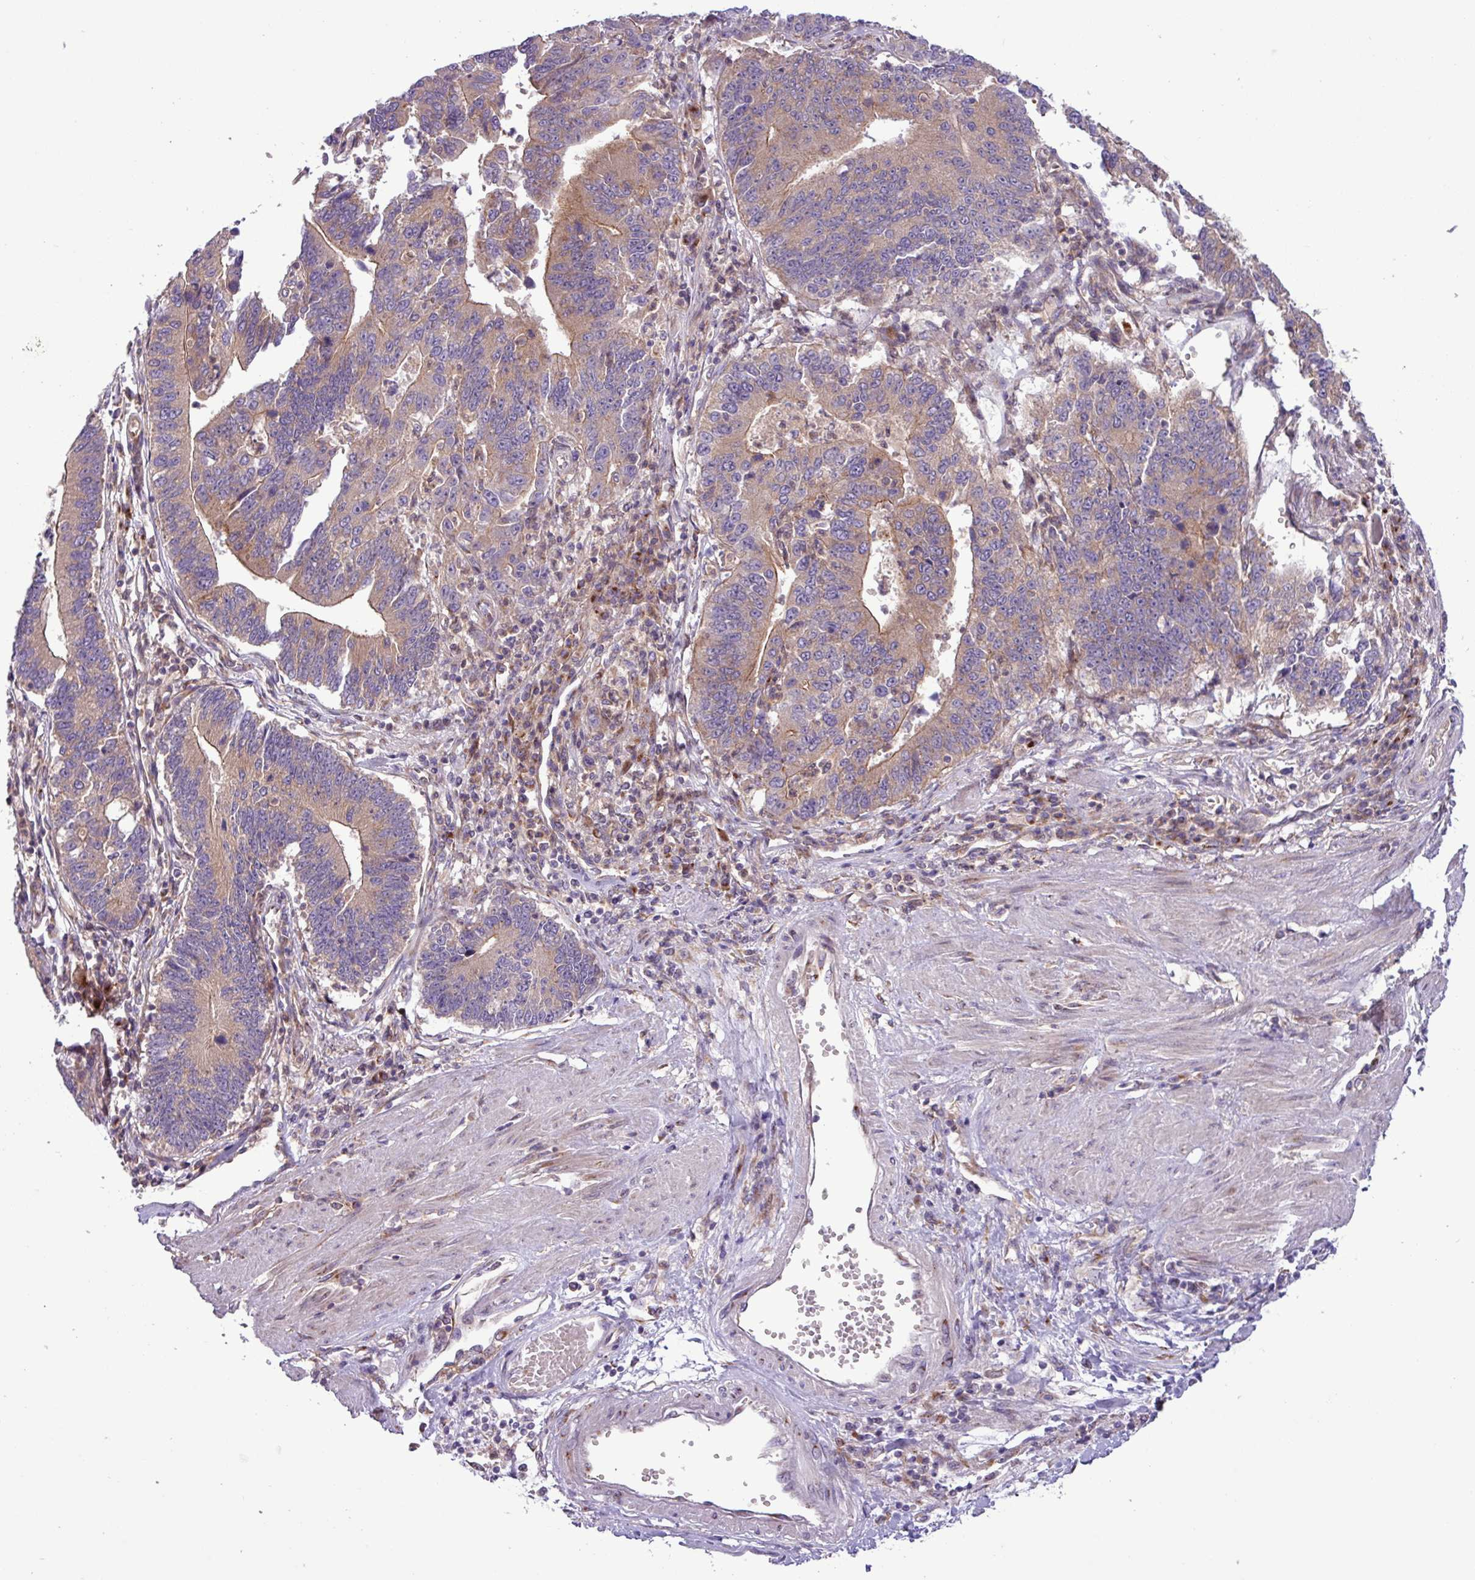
{"staining": {"intensity": "moderate", "quantity": "25%-75%", "location": "cytoplasmic/membranous"}, "tissue": "stomach cancer", "cell_type": "Tumor cells", "image_type": "cancer", "snomed": [{"axis": "morphology", "description": "Adenocarcinoma, NOS"}, {"axis": "topography", "description": "Stomach"}], "caption": "Stomach cancer (adenocarcinoma) stained with DAB (3,3'-diaminobenzidine) immunohistochemistry (IHC) displays medium levels of moderate cytoplasmic/membranous staining in about 25%-75% of tumor cells.", "gene": "RAB19", "patient": {"sex": "male", "age": 59}}